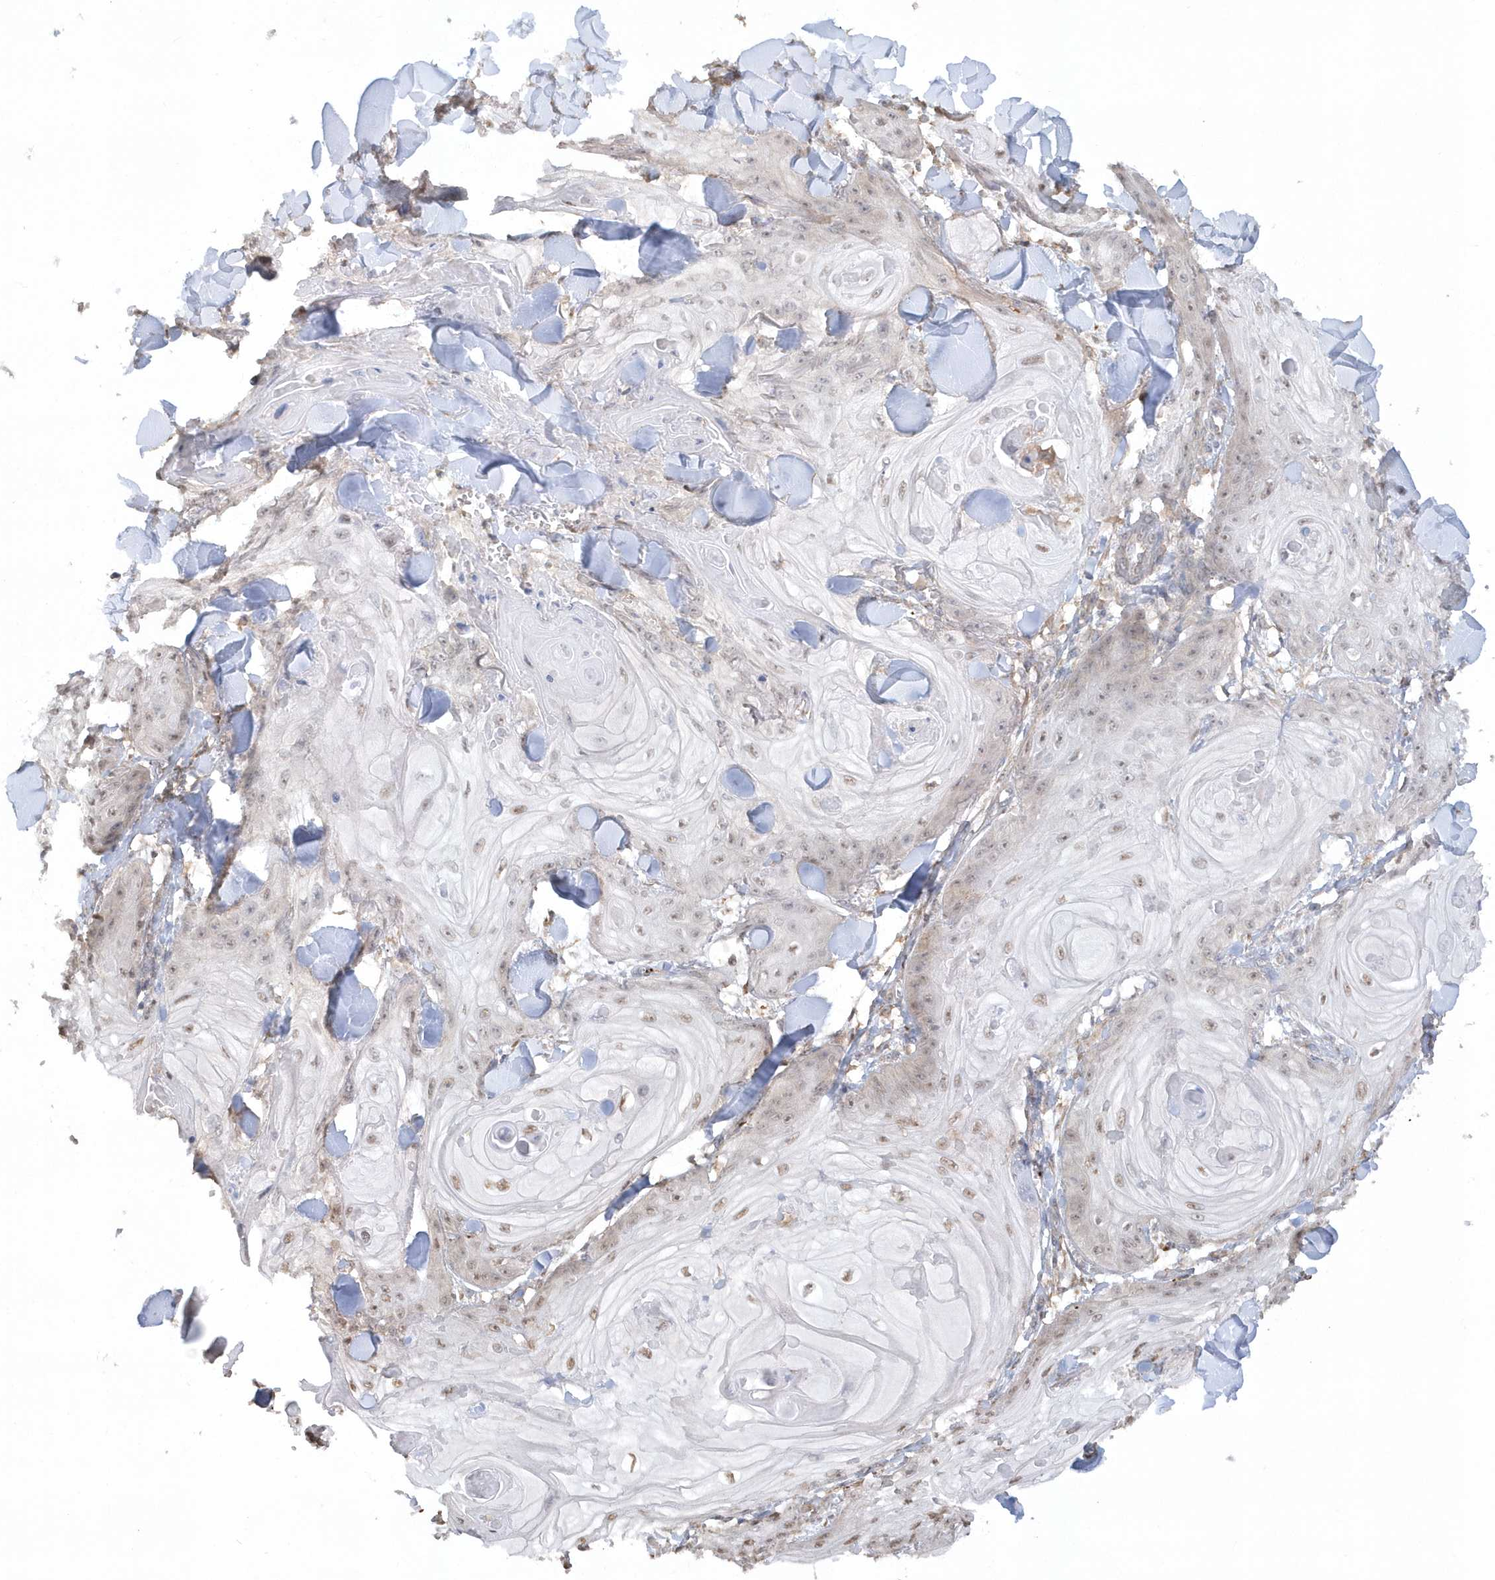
{"staining": {"intensity": "weak", "quantity": "<25%", "location": "nuclear"}, "tissue": "skin cancer", "cell_type": "Tumor cells", "image_type": "cancer", "snomed": [{"axis": "morphology", "description": "Squamous cell carcinoma, NOS"}, {"axis": "topography", "description": "Skin"}], "caption": "Immunohistochemistry (IHC) photomicrograph of neoplastic tissue: human skin cancer (squamous cell carcinoma) stained with DAB (3,3'-diaminobenzidine) reveals no significant protein expression in tumor cells.", "gene": "BSN", "patient": {"sex": "male", "age": 74}}